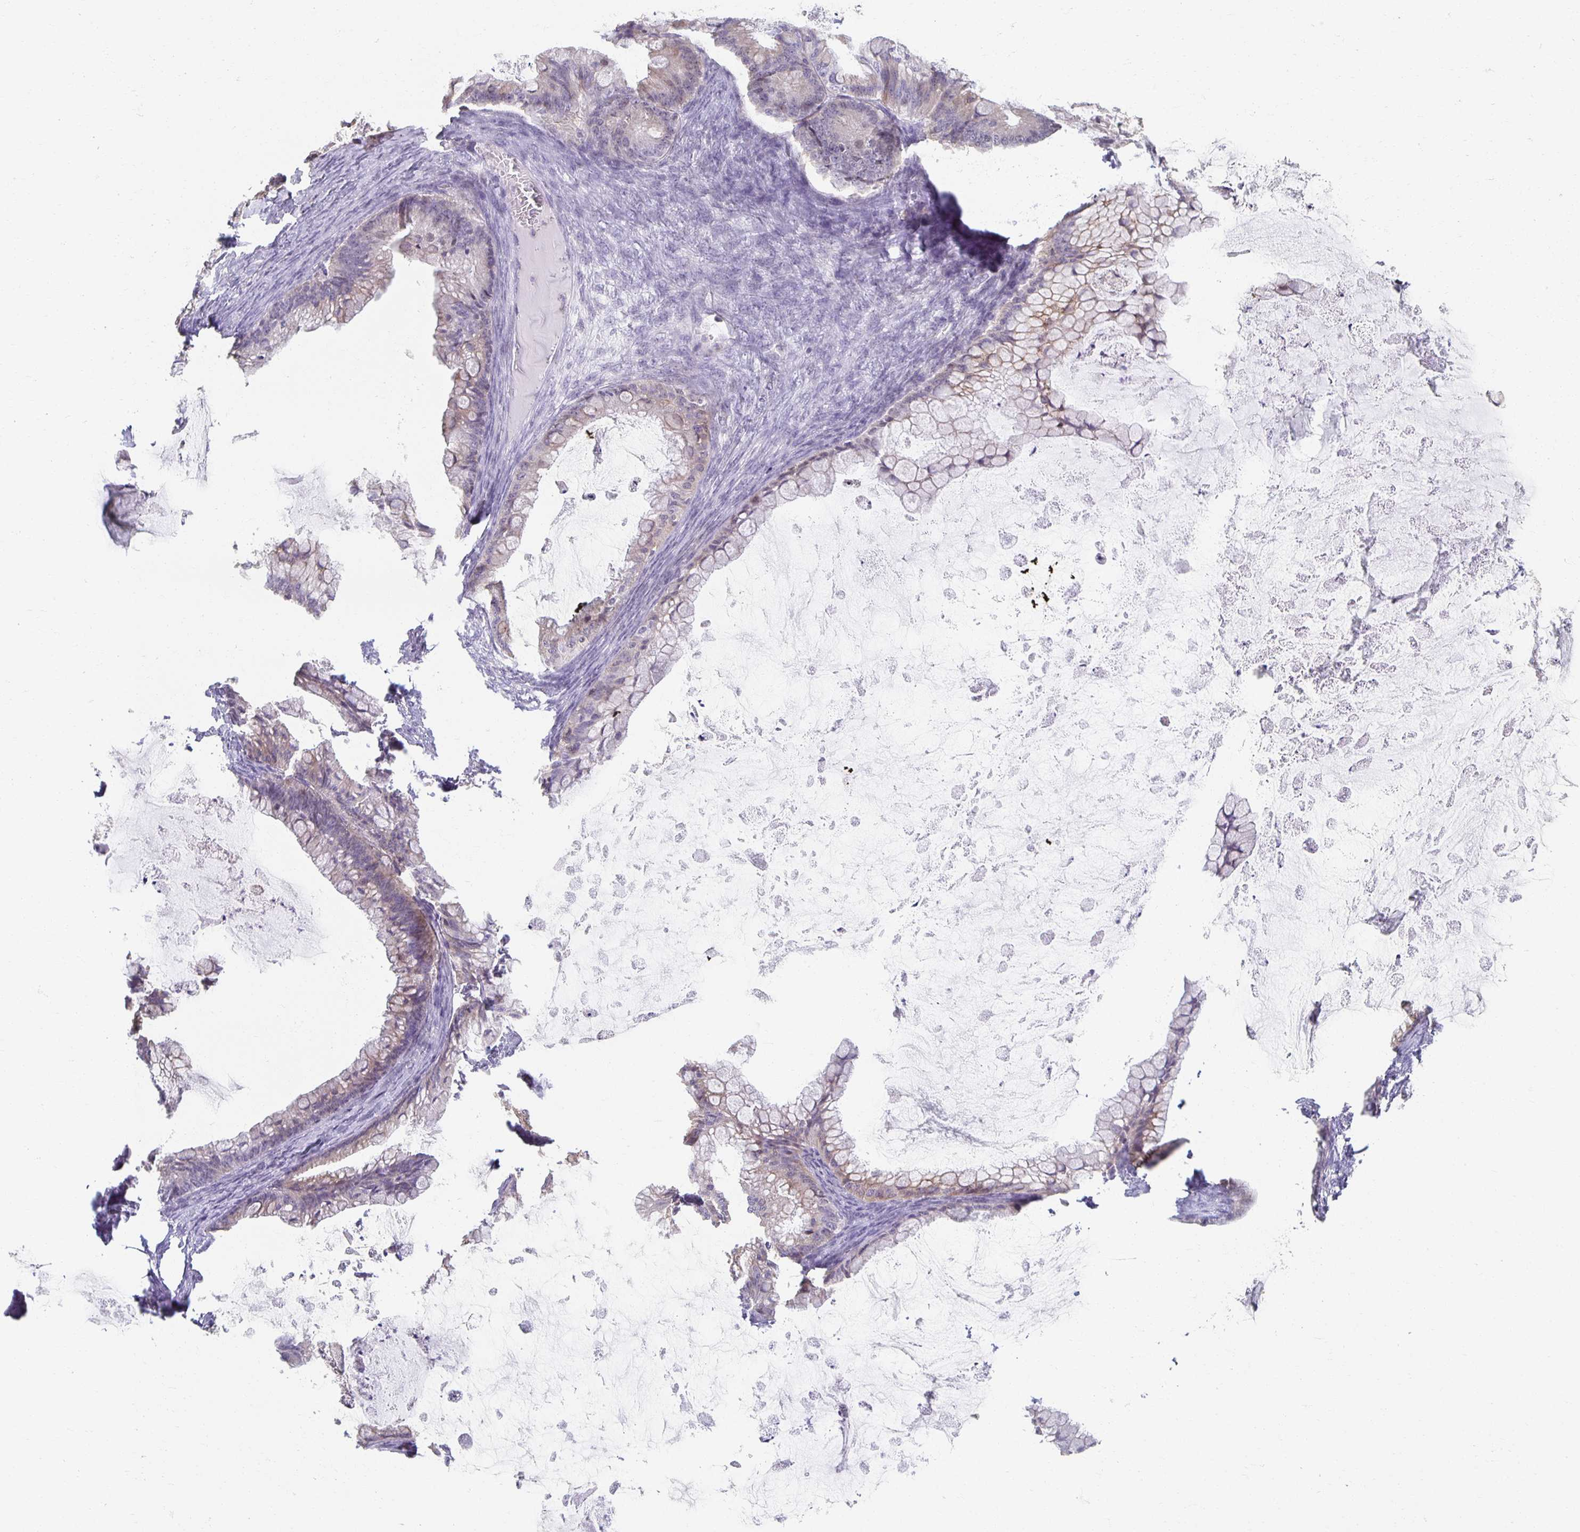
{"staining": {"intensity": "weak", "quantity": "25%-75%", "location": "cytoplasmic/membranous"}, "tissue": "ovarian cancer", "cell_type": "Tumor cells", "image_type": "cancer", "snomed": [{"axis": "morphology", "description": "Cystadenocarcinoma, mucinous, NOS"}, {"axis": "topography", "description": "Ovary"}], "caption": "Protein staining demonstrates weak cytoplasmic/membranous staining in approximately 25%-75% of tumor cells in ovarian mucinous cystadenocarcinoma.", "gene": "ZNF692", "patient": {"sex": "female", "age": 35}}